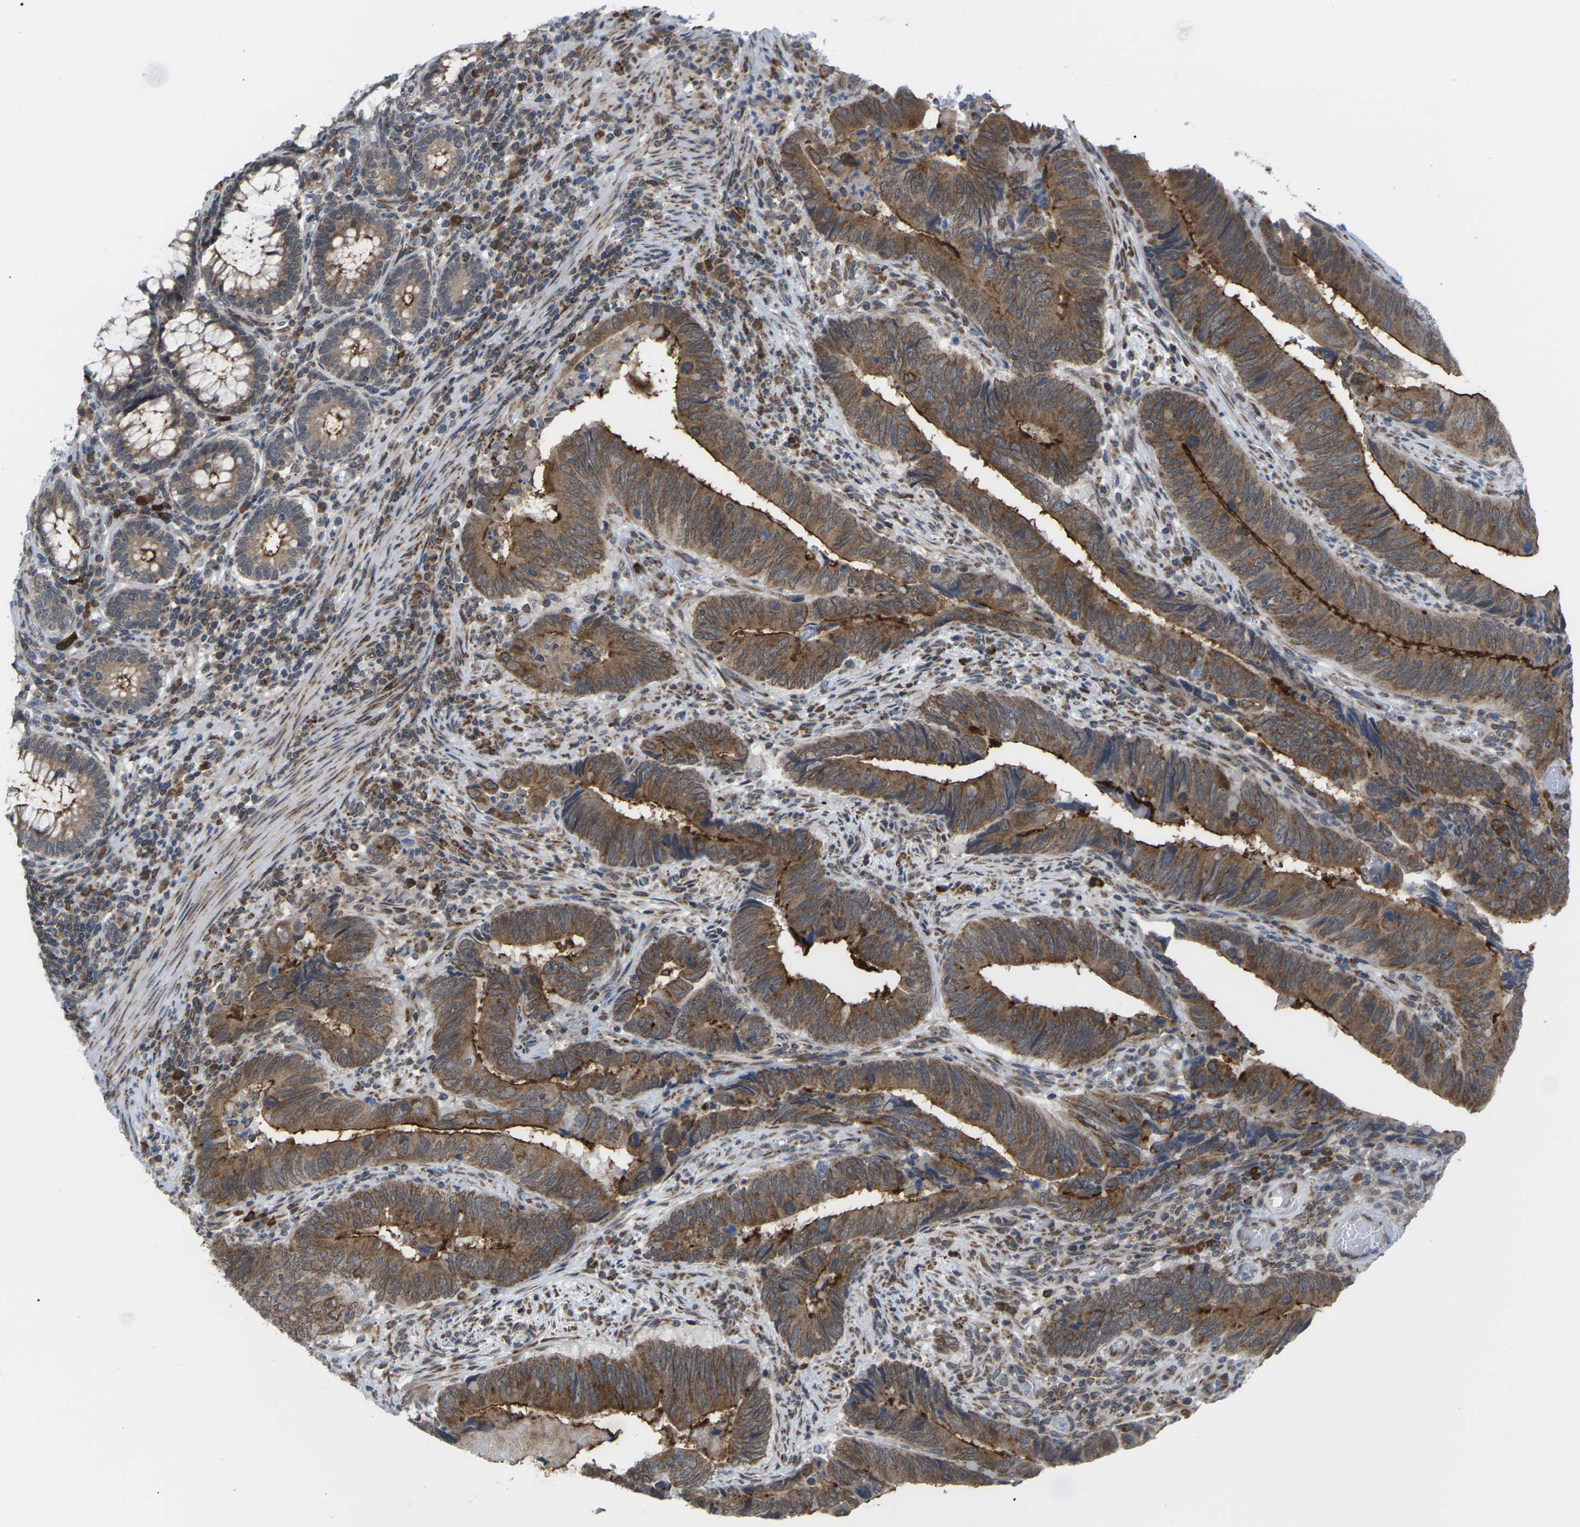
{"staining": {"intensity": "strong", "quantity": ">75%", "location": "cytoplasmic/membranous"}, "tissue": "colorectal cancer", "cell_type": "Tumor cells", "image_type": "cancer", "snomed": [{"axis": "morphology", "description": "Normal tissue, NOS"}, {"axis": "morphology", "description": "Adenocarcinoma, NOS"}, {"axis": "topography", "description": "Colon"}], "caption": "DAB (3,3'-diaminobenzidine) immunohistochemical staining of colorectal cancer shows strong cytoplasmic/membranous protein positivity in about >75% of tumor cells.", "gene": "PDZK1IP1", "patient": {"sex": "male", "age": 56}}